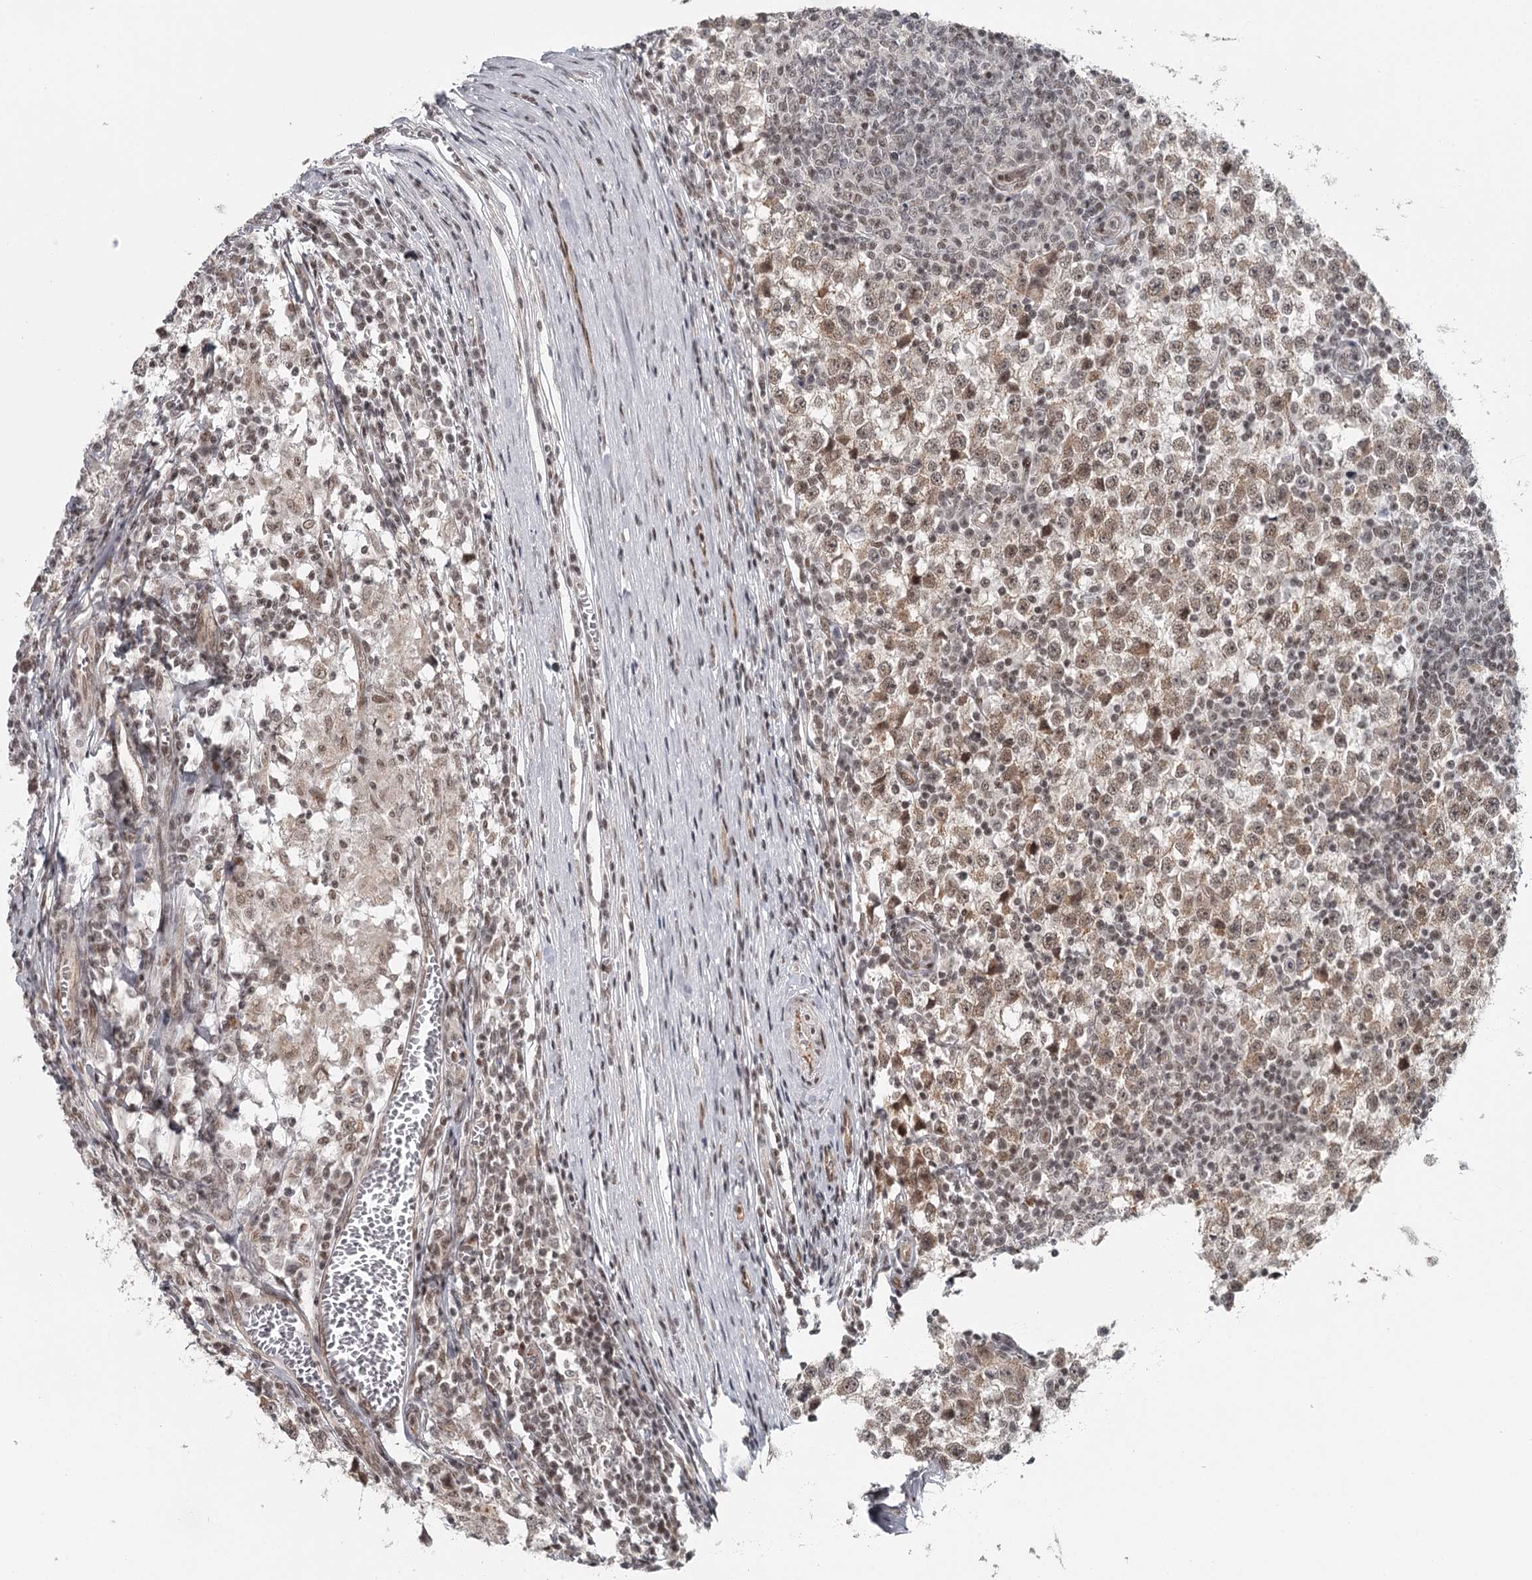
{"staining": {"intensity": "moderate", "quantity": ">75%", "location": "cytoplasmic/membranous,nuclear"}, "tissue": "testis cancer", "cell_type": "Tumor cells", "image_type": "cancer", "snomed": [{"axis": "morphology", "description": "Seminoma, NOS"}, {"axis": "topography", "description": "Testis"}], "caption": "Testis seminoma stained with DAB (3,3'-diaminobenzidine) immunohistochemistry reveals medium levels of moderate cytoplasmic/membranous and nuclear positivity in about >75% of tumor cells.", "gene": "FAM13C", "patient": {"sex": "male", "age": 65}}